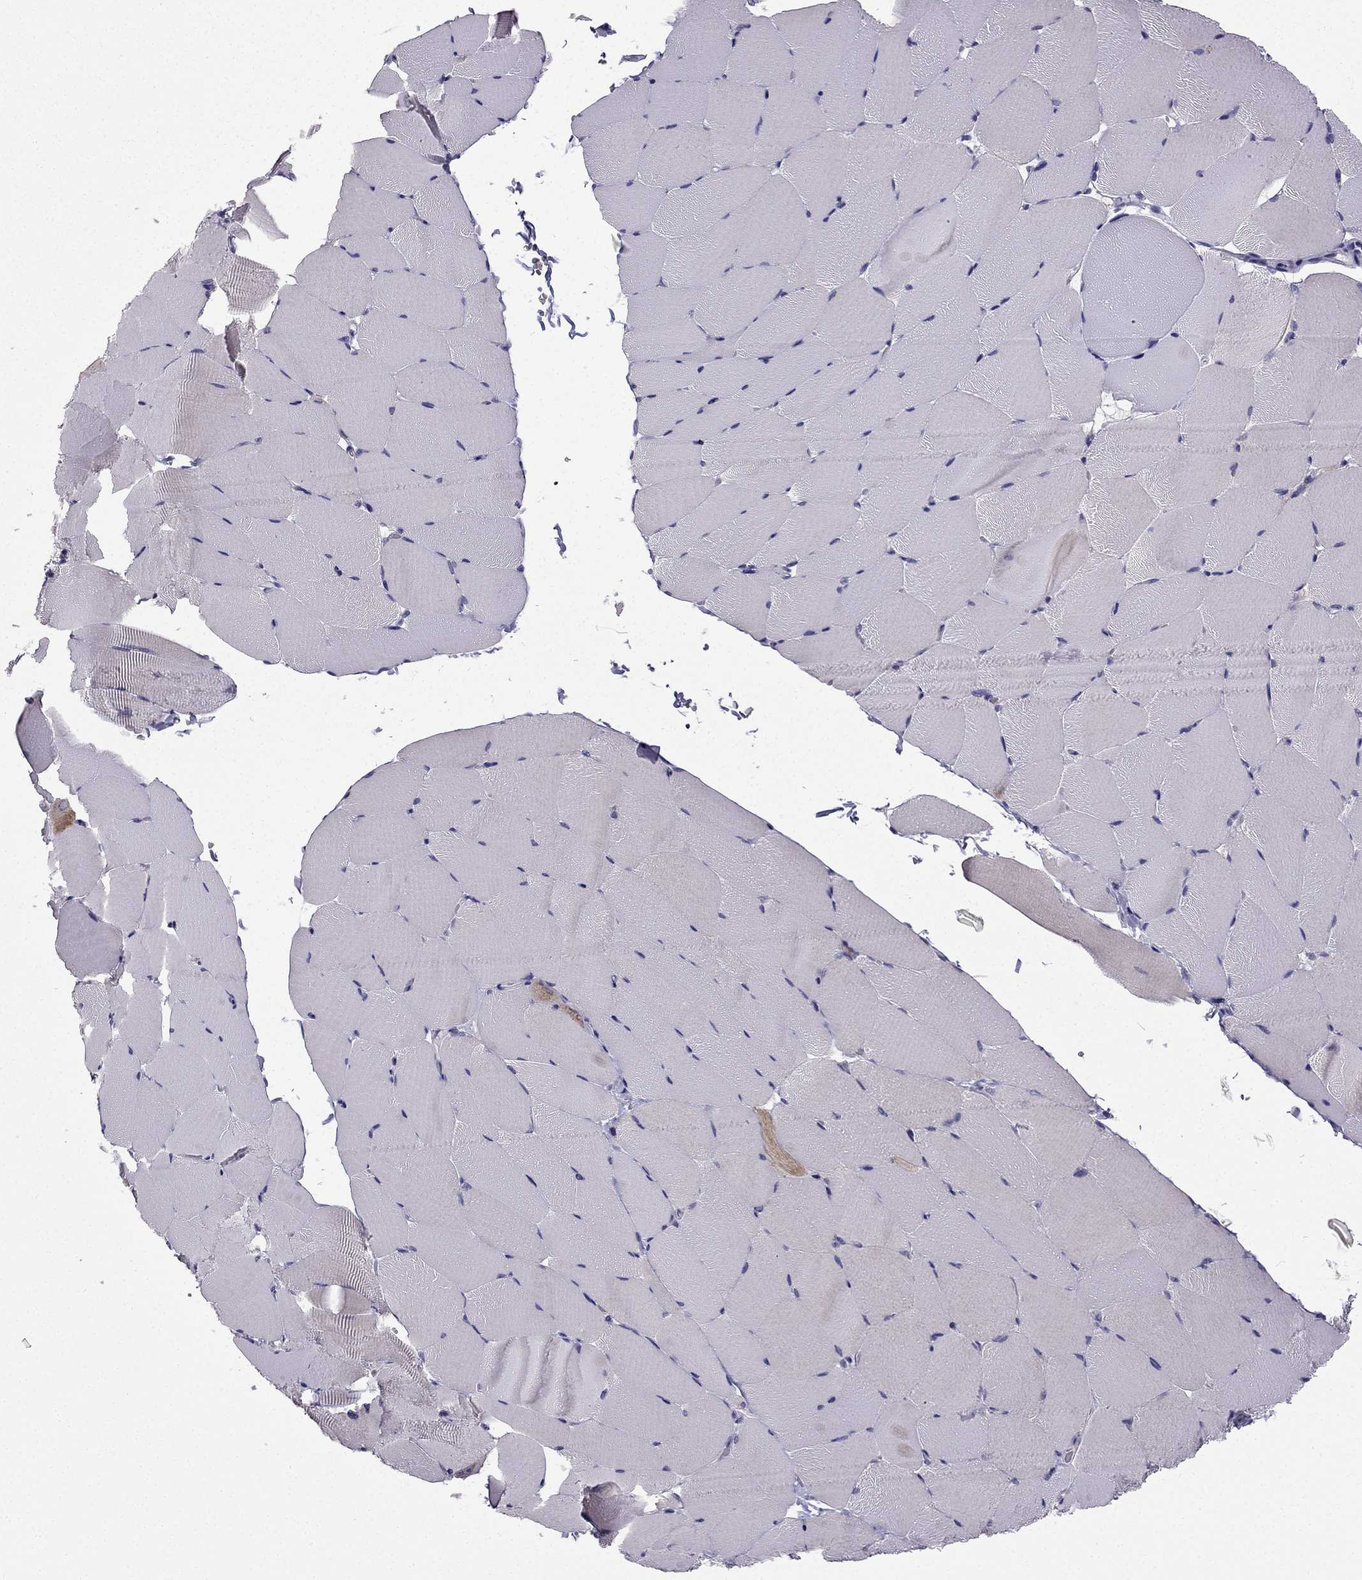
{"staining": {"intensity": "negative", "quantity": "none", "location": "none"}, "tissue": "skeletal muscle", "cell_type": "Myocytes", "image_type": "normal", "snomed": [{"axis": "morphology", "description": "Normal tissue, NOS"}, {"axis": "topography", "description": "Skeletal muscle"}], "caption": "IHC photomicrograph of benign skeletal muscle: human skeletal muscle stained with DAB (3,3'-diaminobenzidine) exhibits no significant protein staining in myocytes.", "gene": "SLC6A2", "patient": {"sex": "female", "age": 37}}